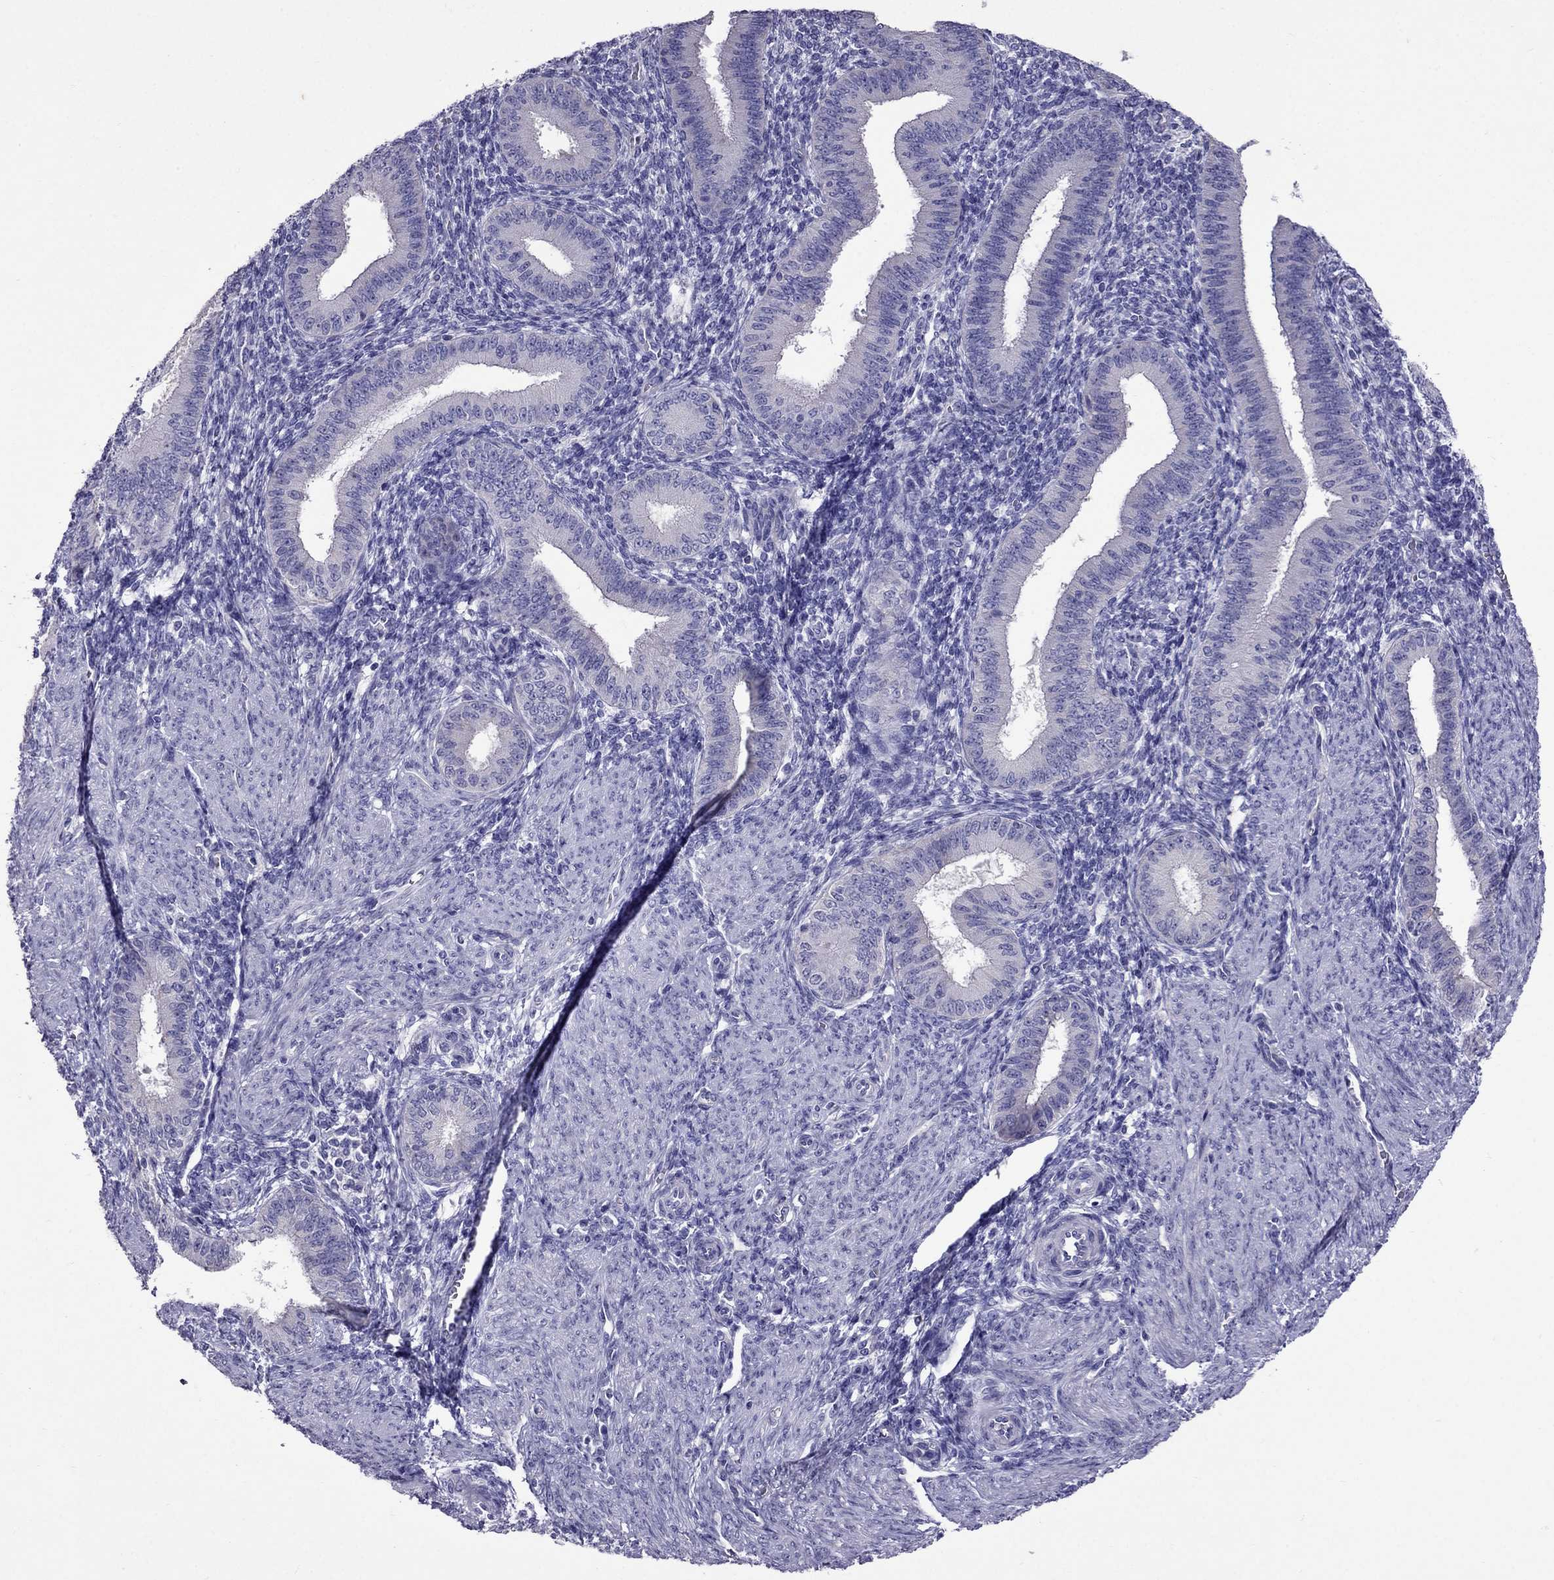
{"staining": {"intensity": "negative", "quantity": "none", "location": "none"}, "tissue": "endometrium", "cell_type": "Cells in endometrial stroma", "image_type": "normal", "snomed": [{"axis": "morphology", "description": "Normal tissue, NOS"}, {"axis": "topography", "description": "Endometrium"}], "caption": "Immunohistochemistry of benign endometrium shows no expression in cells in endometrial stroma.", "gene": "OXCT2", "patient": {"sex": "female", "age": 39}}